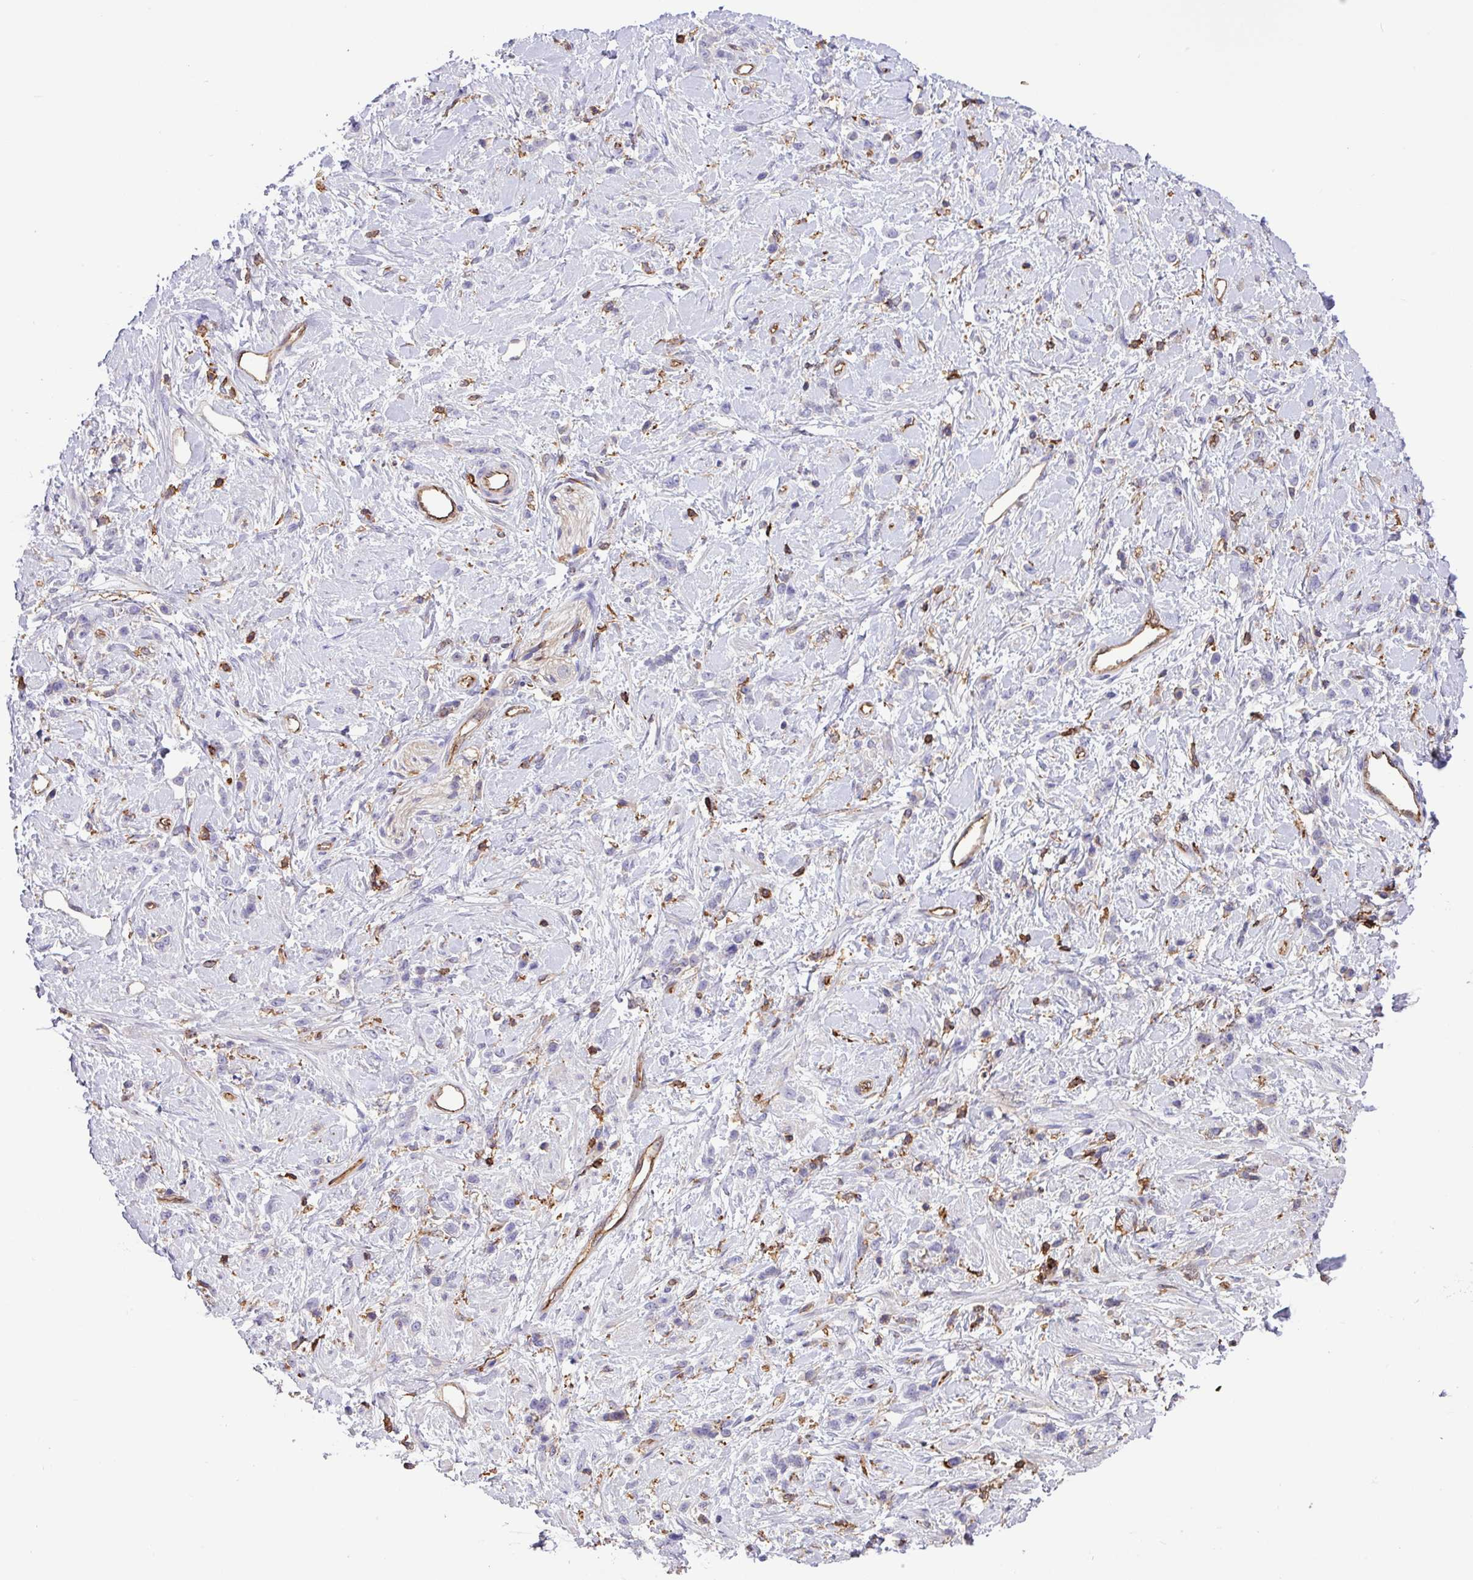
{"staining": {"intensity": "negative", "quantity": "none", "location": "none"}, "tissue": "stomach cancer", "cell_type": "Tumor cells", "image_type": "cancer", "snomed": [{"axis": "morphology", "description": "Adenocarcinoma, NOS"}, {"axis": "topography", "description": "Stomach"}], "caption": "Immunohistochemistry histopathology image of stomach adenocarcinoma stained for a protein (brown), which demonstrates no staining in tumor cells.", "gene": "PPP1R18", "patient": {"sex": "female", "age": 60}}